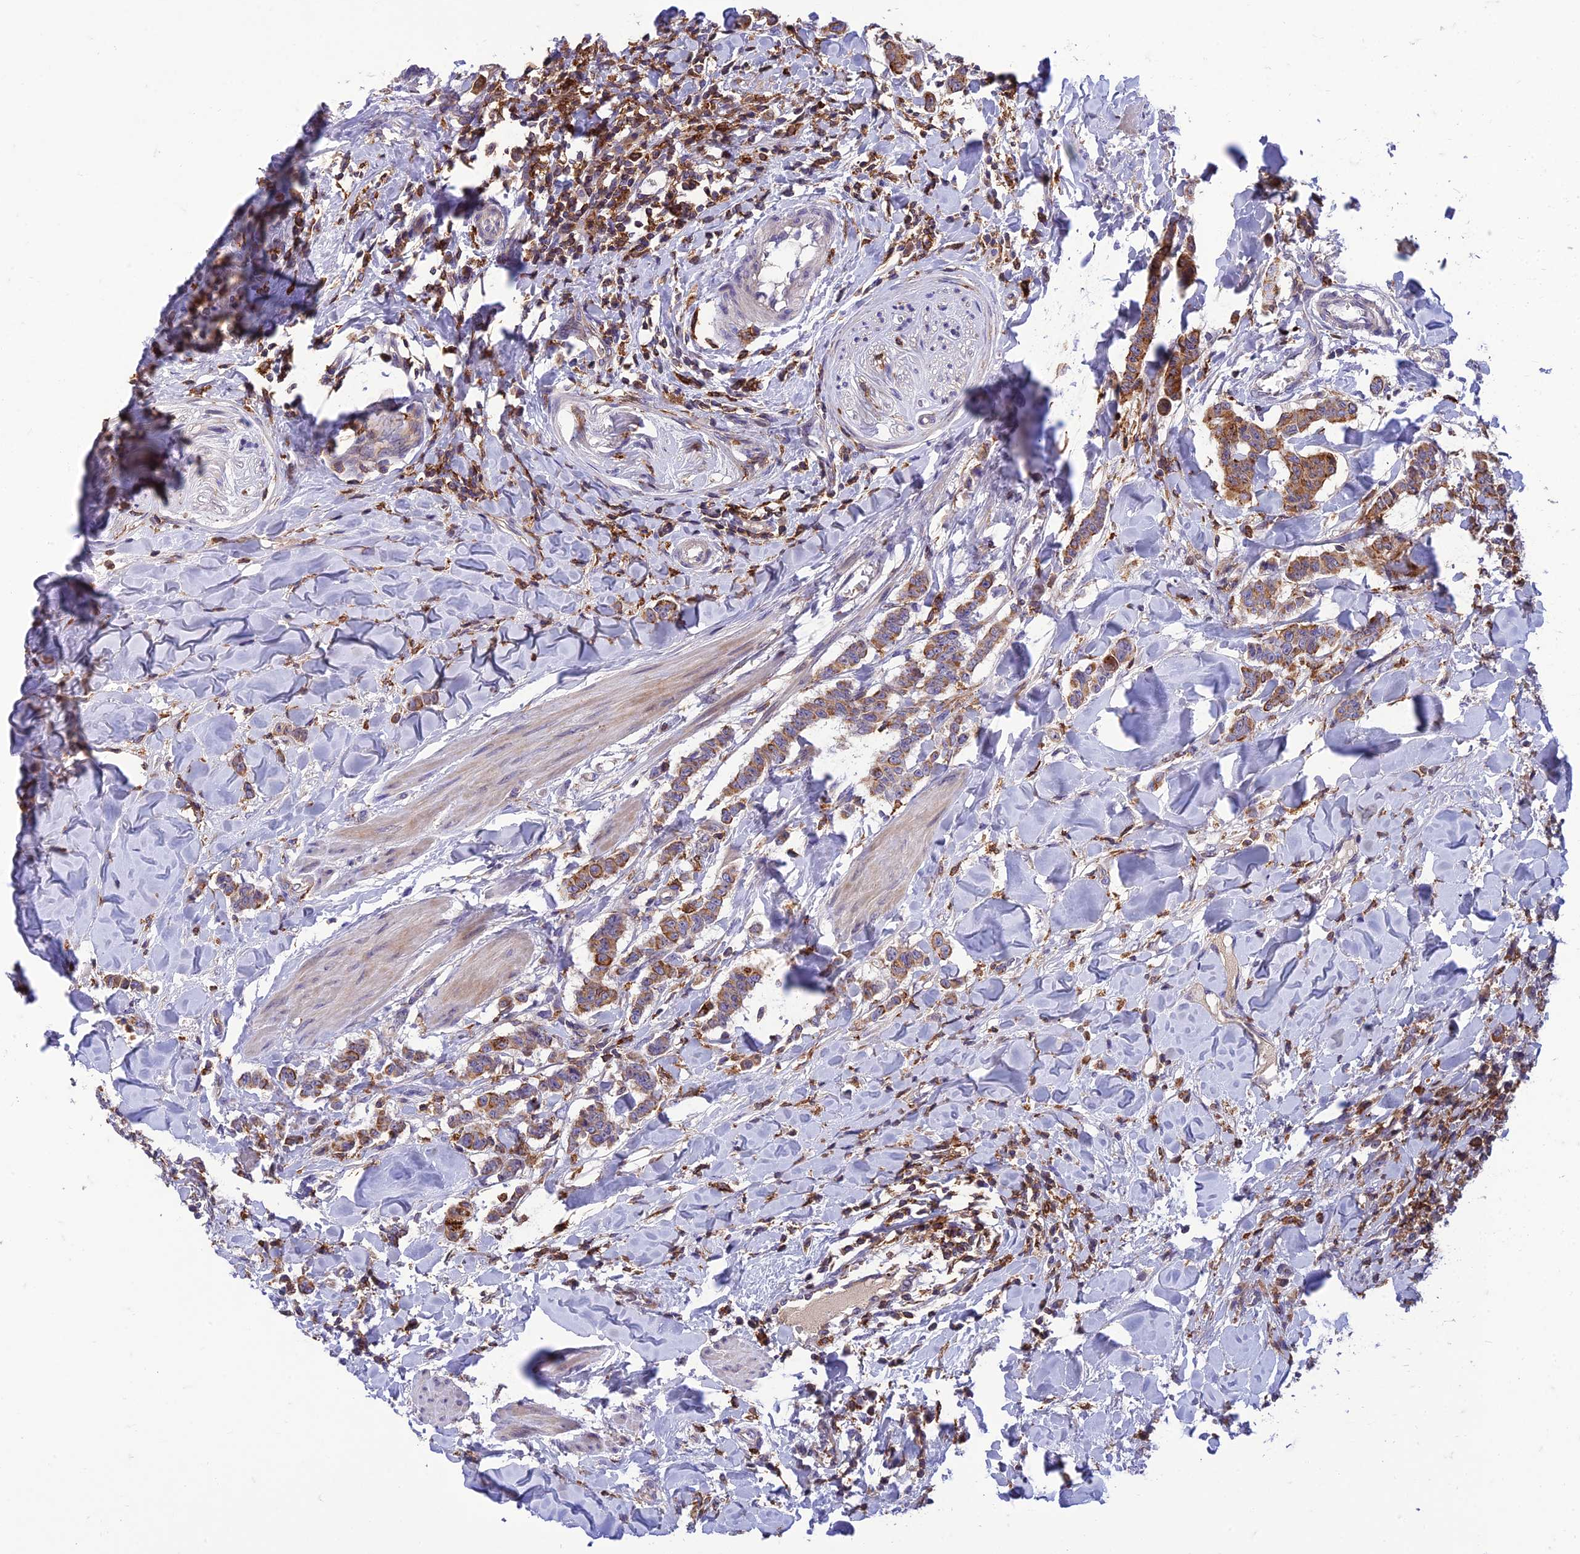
{"staining": {"intensity": "strong", "quantity": ">75%", "location": "cytoplasmic/membranous"}, "tissue": "breast cancer", "cell_type": "Tumor cells", "image_type": "cancer", "snomed": [{"axis": "morphology", "description": "Duct carcinoma"}, {"axis": "topography", "description": "Breast"}], "caption": "High-magnification brightfield microscopy of breast cancer (invasive ductal carcinoma) stained with DAB (brown) and counterstained with hematoxylin (blue). tumor cells exhibit strong cytoplasmic/membranous expression is appreciated in about>75% of cells. The staining is performed using DAB (3,3'-diaminobenzidine) brown chromogen to label protein expression. The nuclei are counter-stained blue using hematoxylin.", "gene": "IRAK3", "patient": {"sex": "female", "age": 40}}